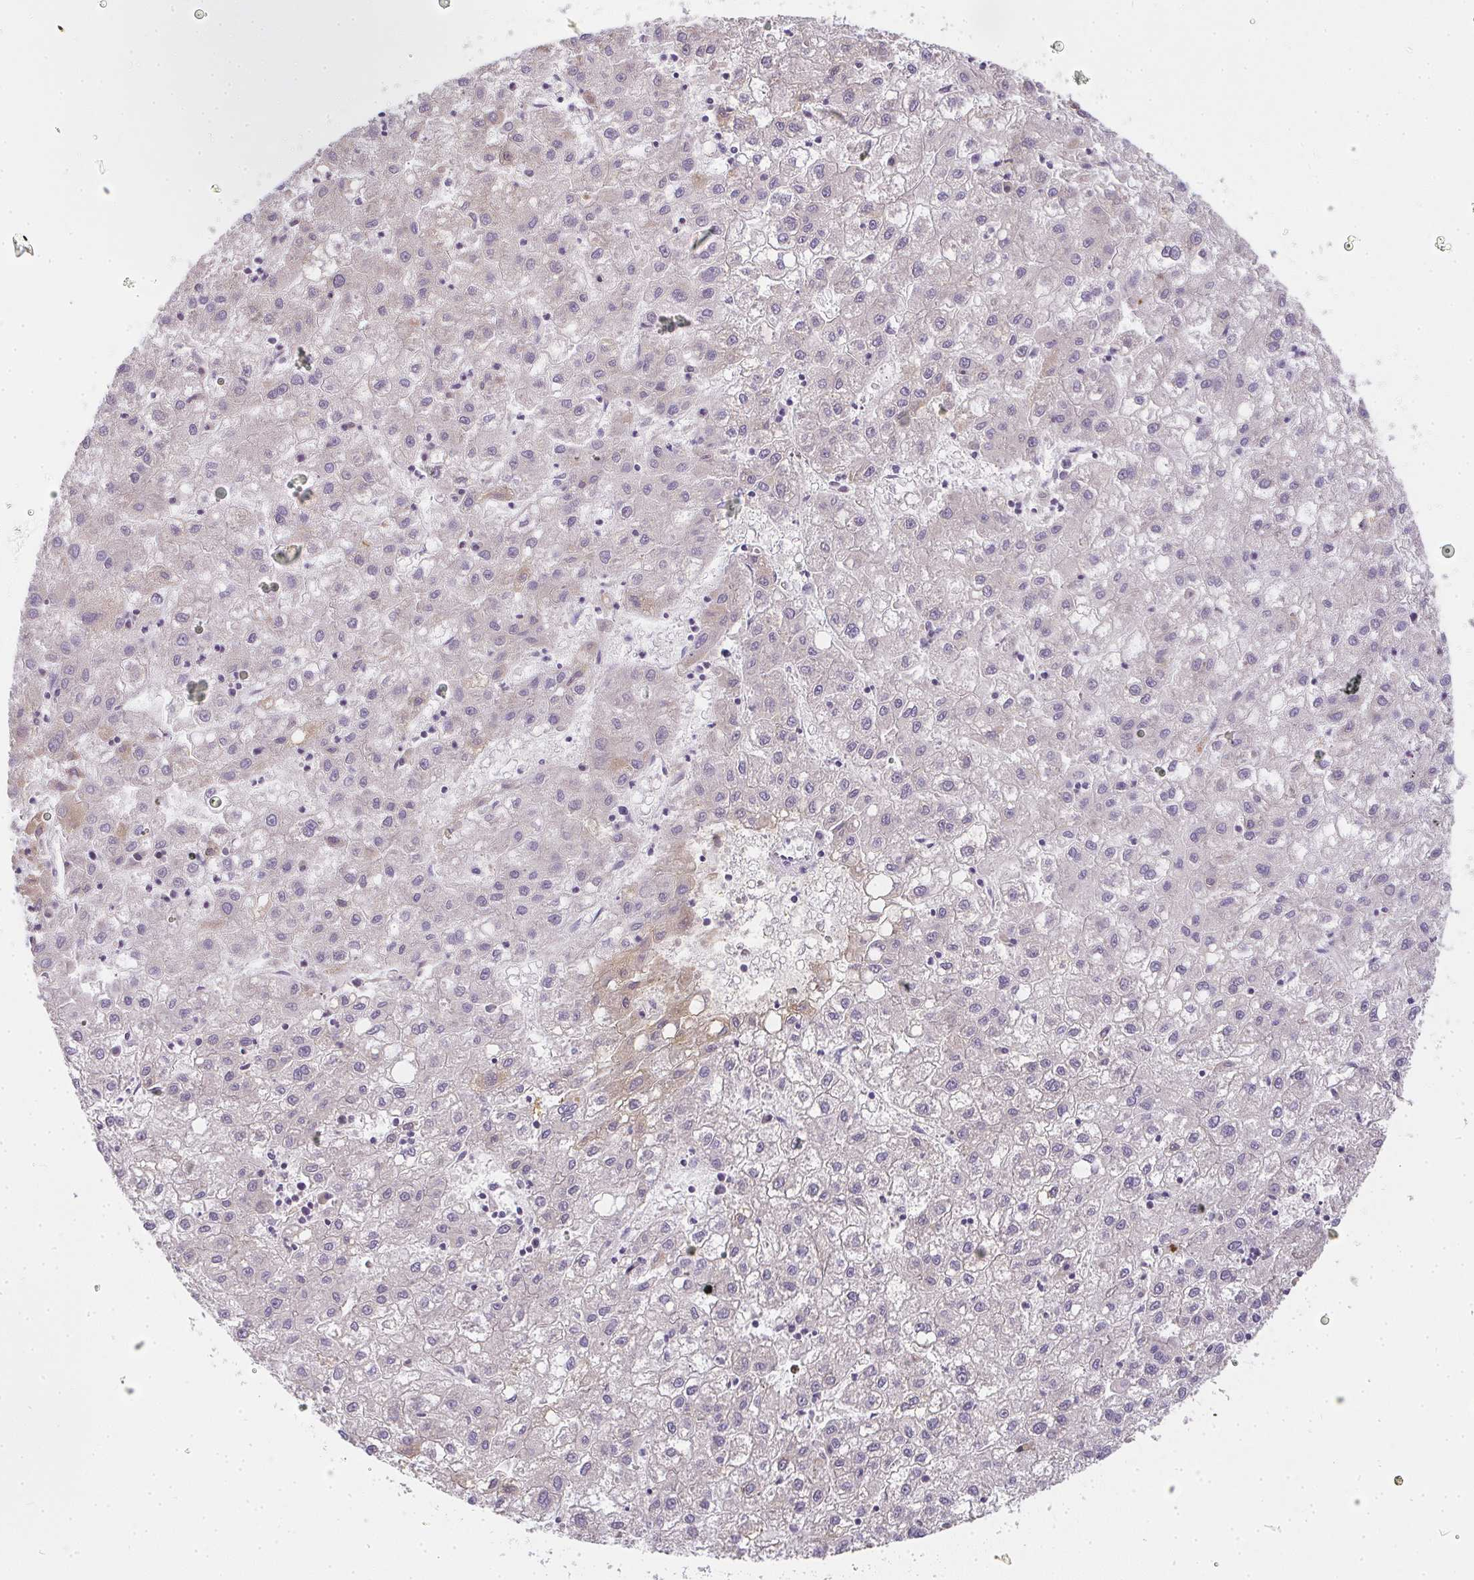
{"staining": {"intensity": "negative", "quantity": "none", "location": "none"}, "tissue": "liver cancer", "cell_type": "Tumor cells", "image_type": "cancer", "snomed": [{"axis": "morphology", "description": "Carcinoma, Hepatocellular, NOS"}, {"axis": "topography", "description": "Liver"}], "caption": "There is no significant positivity in tumor cells of liver cancer (hepatocellular carcinoma). Nuclei are stained in blue.", "gene": "SLC35B3", "patient": {"sex": "male", "age": 72}}